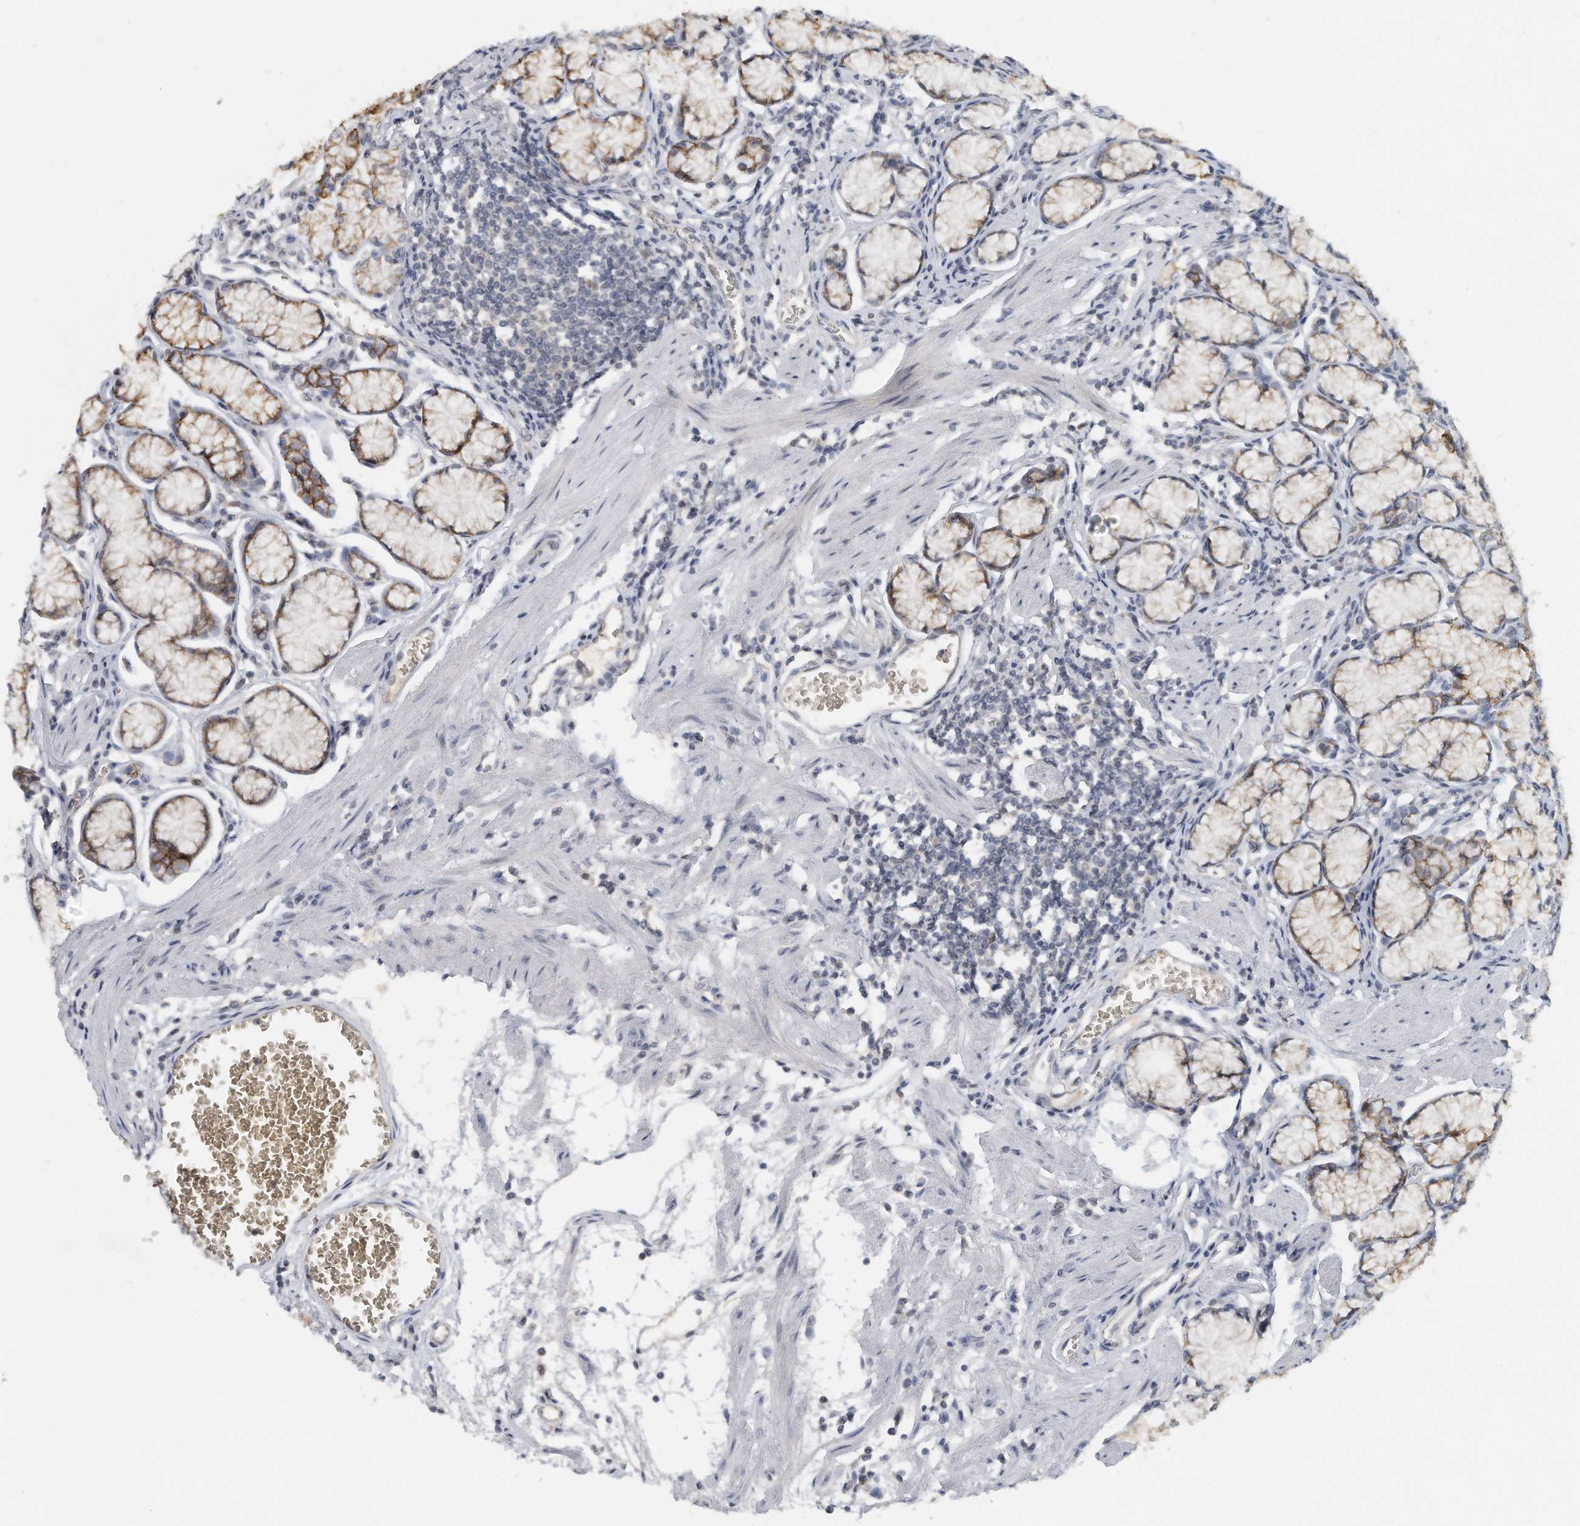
{"staining": {"intensity": "strong", "quantity": ">75%", "location": "cytoplasmic/membranous"}, "tissue": "stomach", "cell_type": "Glandular cells", "image_type": "normal", "snomed": [{"axis": "morphology", "description": "Normal tissue, NOS"}, {"axis": "topography", "description": "Stomach"}], "caption": "Stomach stained for a protein (brown) exhibits strong cytoplasmic/membranous positive staining in about >75% of glandular cells.", "gene": "DDX43", "patient": {"sex": "male", "age": 55}}